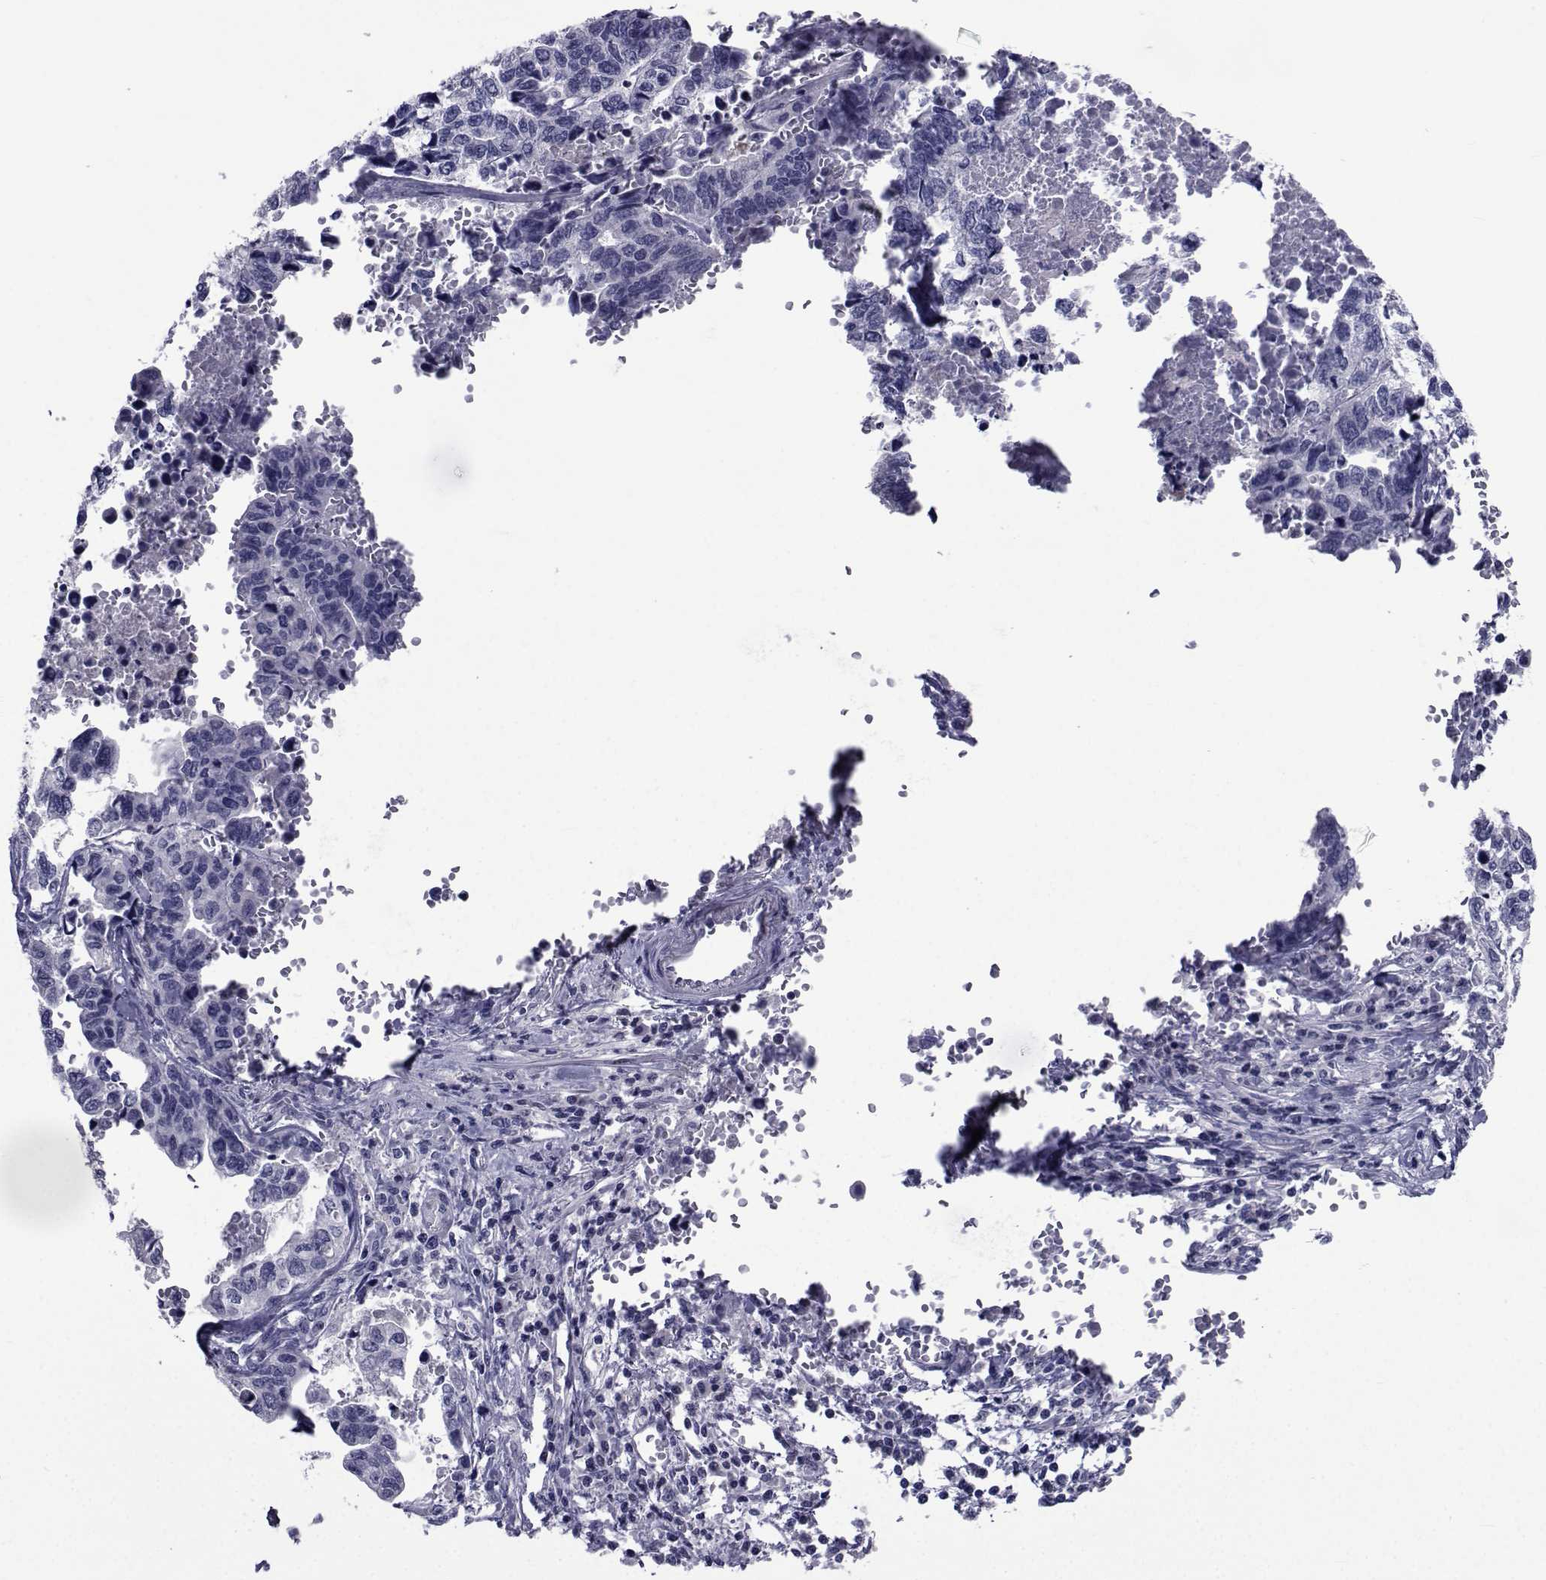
{"staining": {"intensity": "negative", "quantity": "none", "location": "none"}, "tissue": "stomach cancer", "cell_type": "Tumor cells", "image_type": "cancer", "snomed": [{"axis": "morphology", "description": "Adenocarcinoma, NOS"}, {"axis": "topography", "description": "Stomach, upper"}], "caption": "Immunohistochemical staining of human stomach adenocarcinoma exhibits no significant staining in tumor cells. (DAB immunohistochemistry (IHC), high magnification).", "gene": "SEMA5B", "patient": {"sex": "female", "age": 67}}